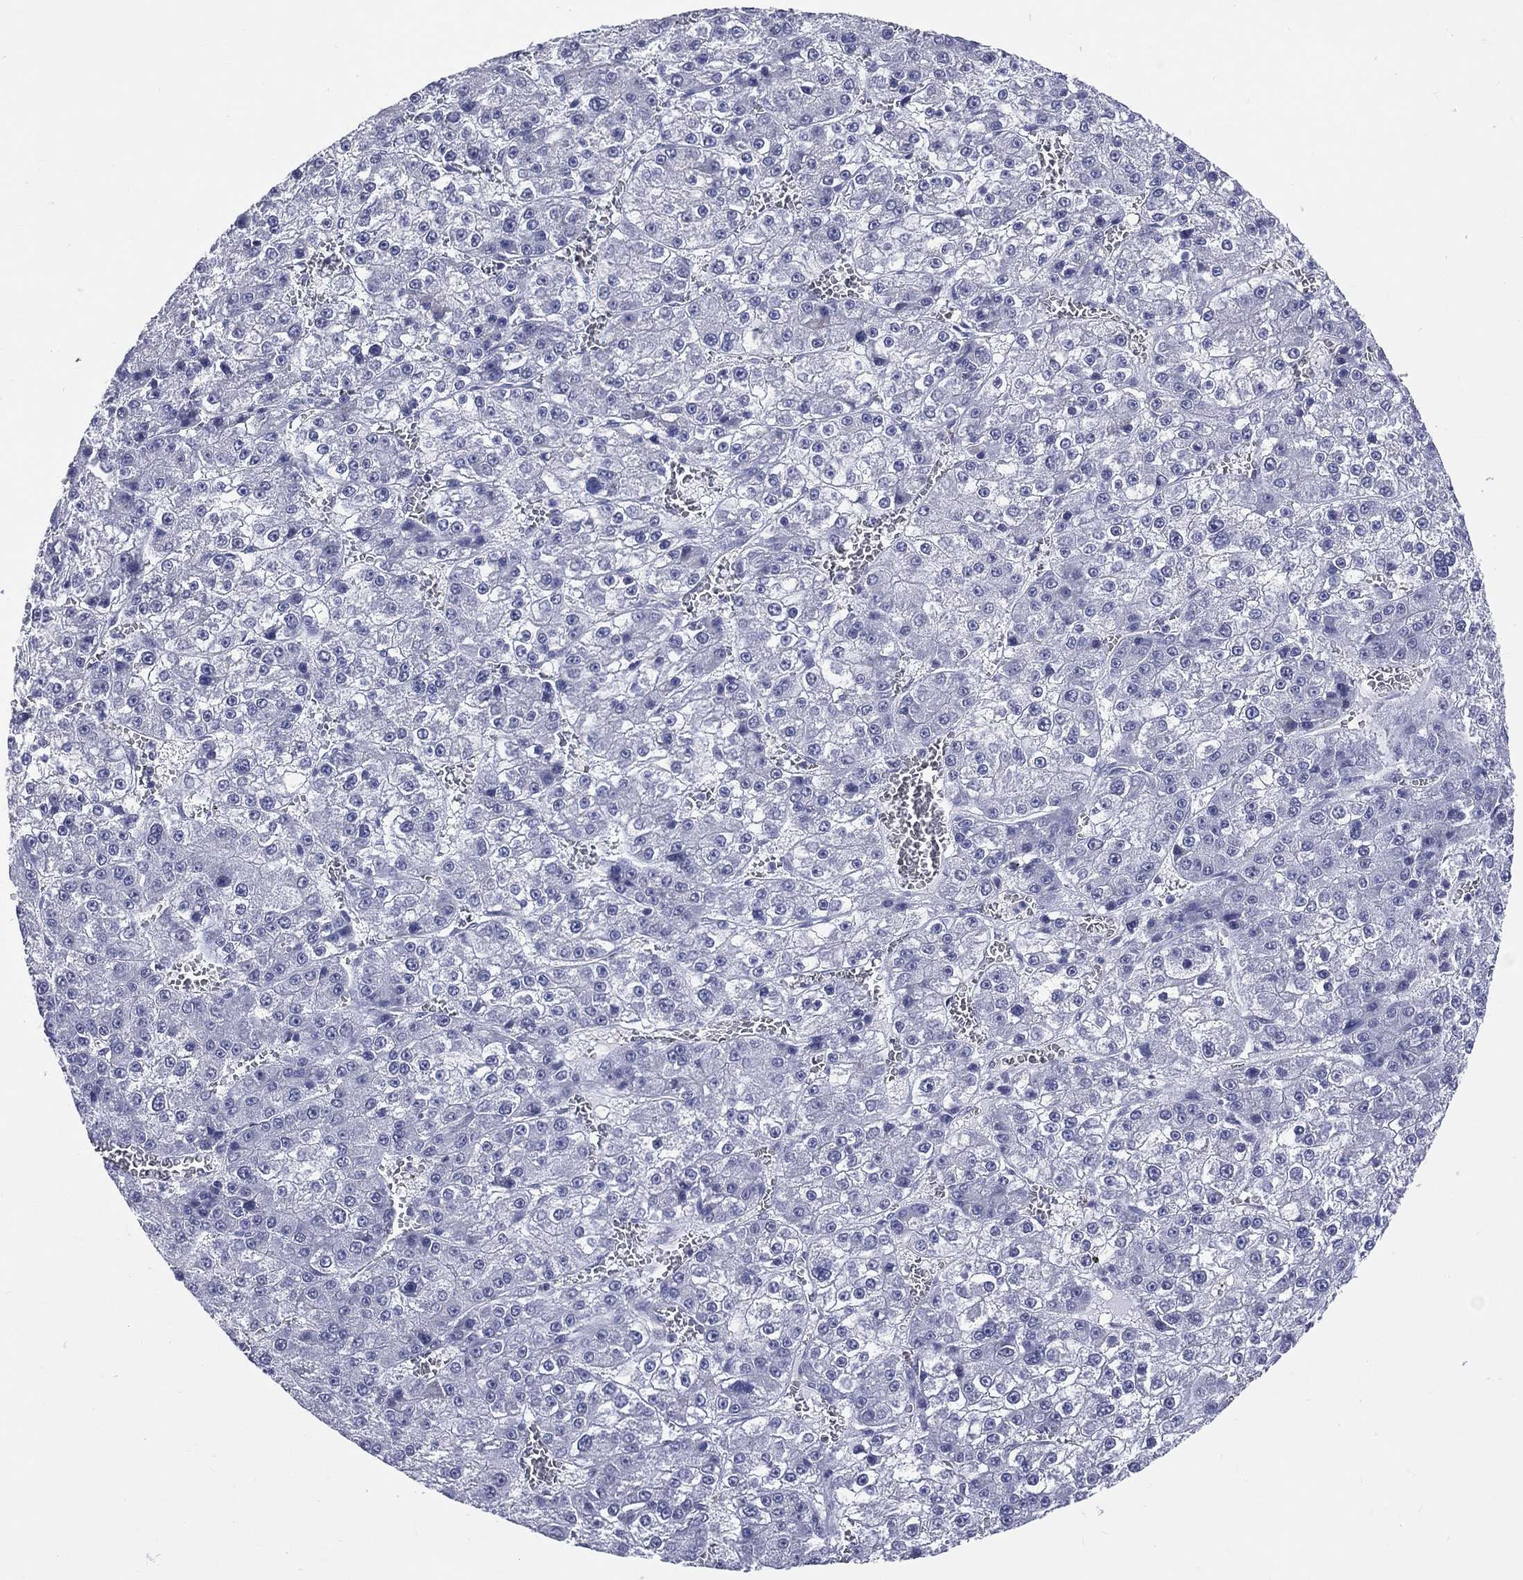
{"staining": {"intensity": "negative", "quantity": "none", "location": "none"}, "tissue": "liver cancer", "cell_type": "Tumor cells", "image_type": "cancer", "snomed": [{"axis": "morphology", "description": "Carcinoma, Hepatocellular, NOS"}, {"axis": "topography", "description": "Liver"}], "caption": "An image of human liver cancer is negative for staining in tumor cells.", "gene": "MLLT10", "patient": {"sex": "female", "age": 73}}